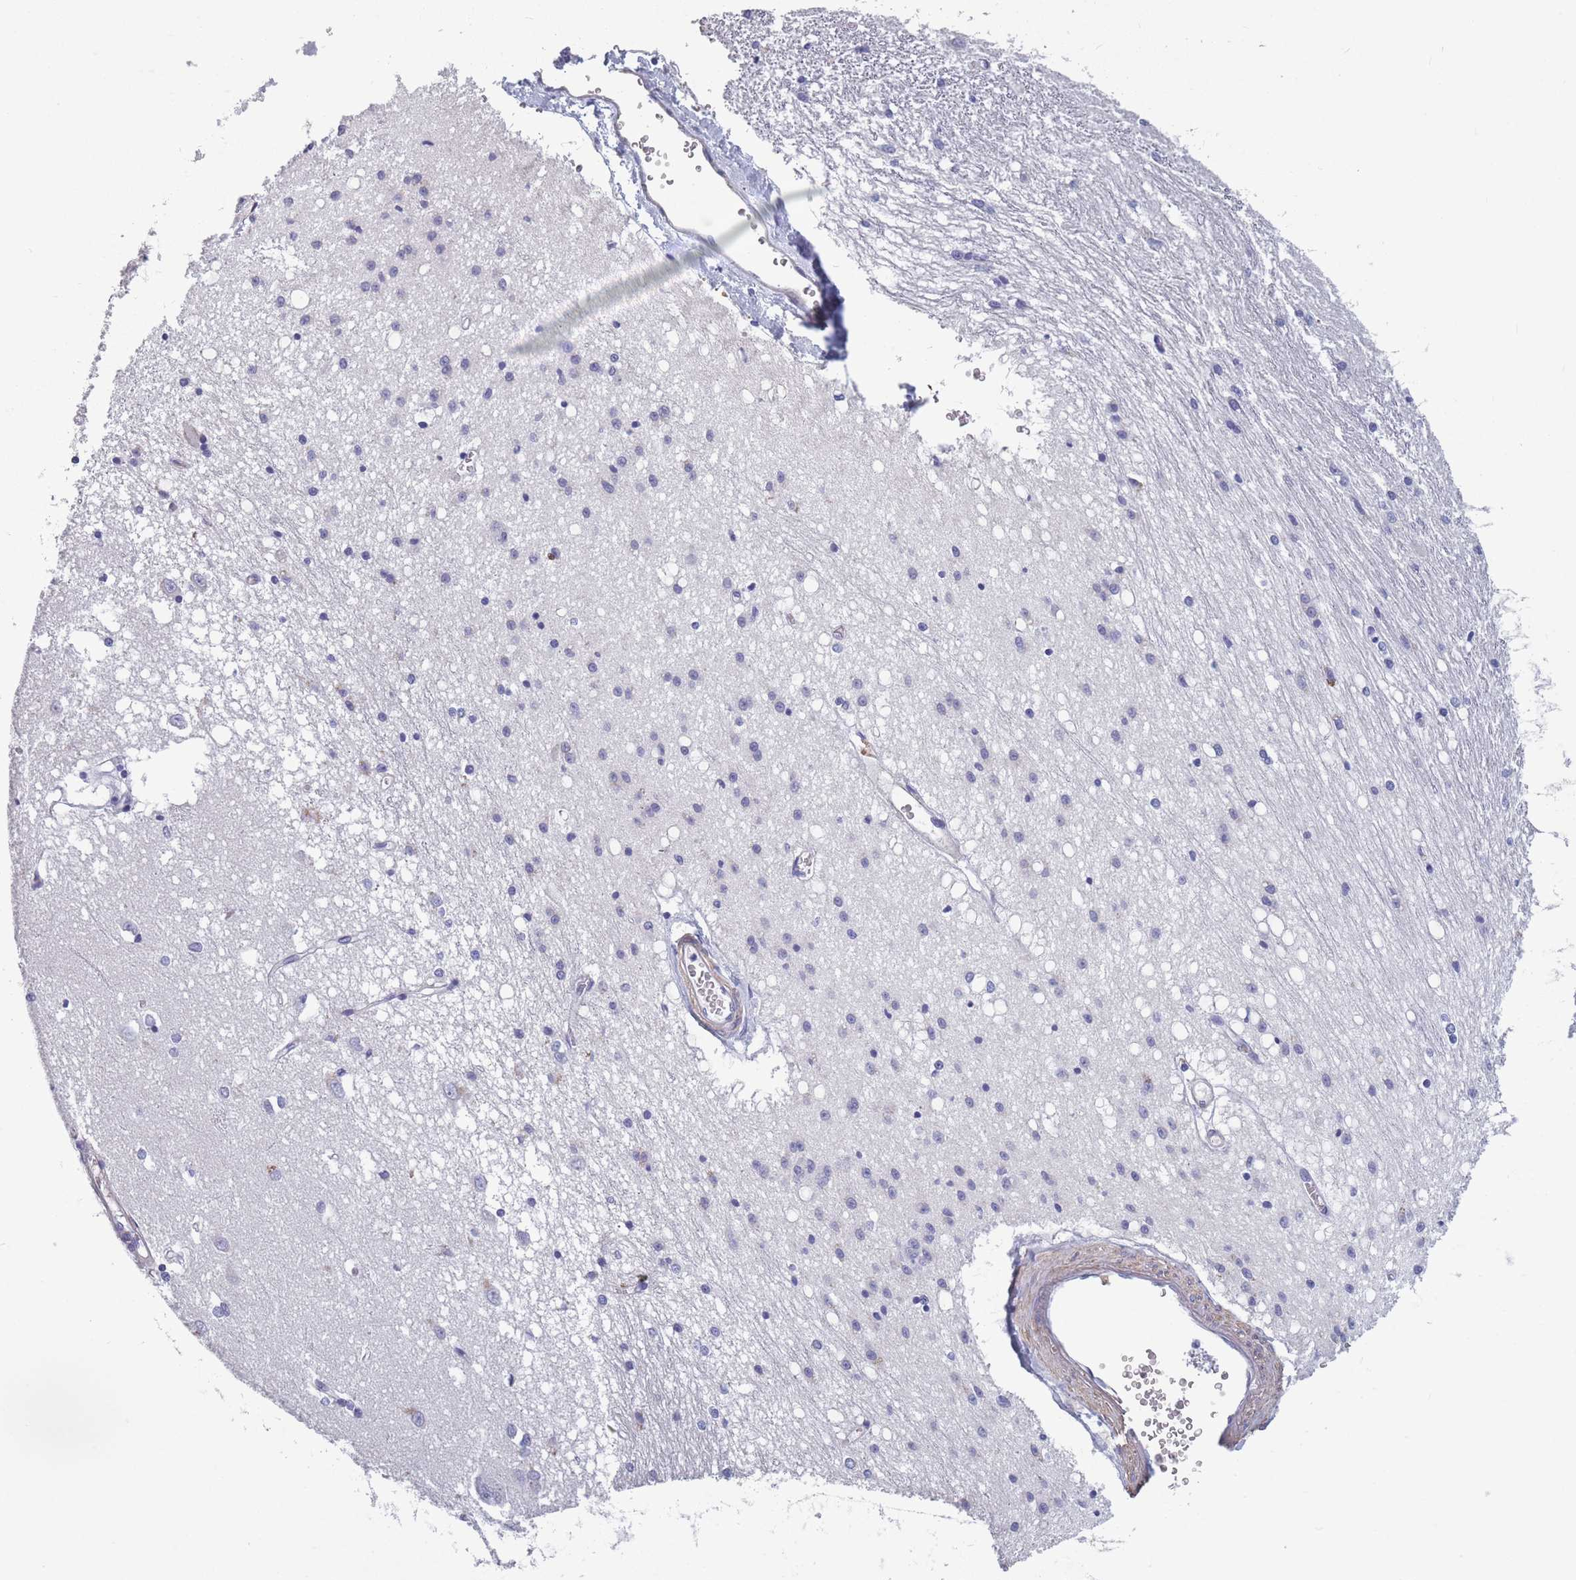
{"staining": {"intensity": "negative", "quantity": "none", "location": "none"}, "tissue": "caudate", "cell_type": "Glial cells", "image_type": "normal", "snomed": [{"axis": "morphology", "description": "Normal tissue, NOS"}, {"axis": "topography", "description": "Lateral ventricle wall"}], "caption": "This histopathology image is of benign caudate stained with immunohistochemistry (IHC) to label a protein in brown with the nuclei are counter-stained blue. There is no staining in glial cells.", "gene": "OR4C5", "patient": {"sex": "male", "age": 37}}